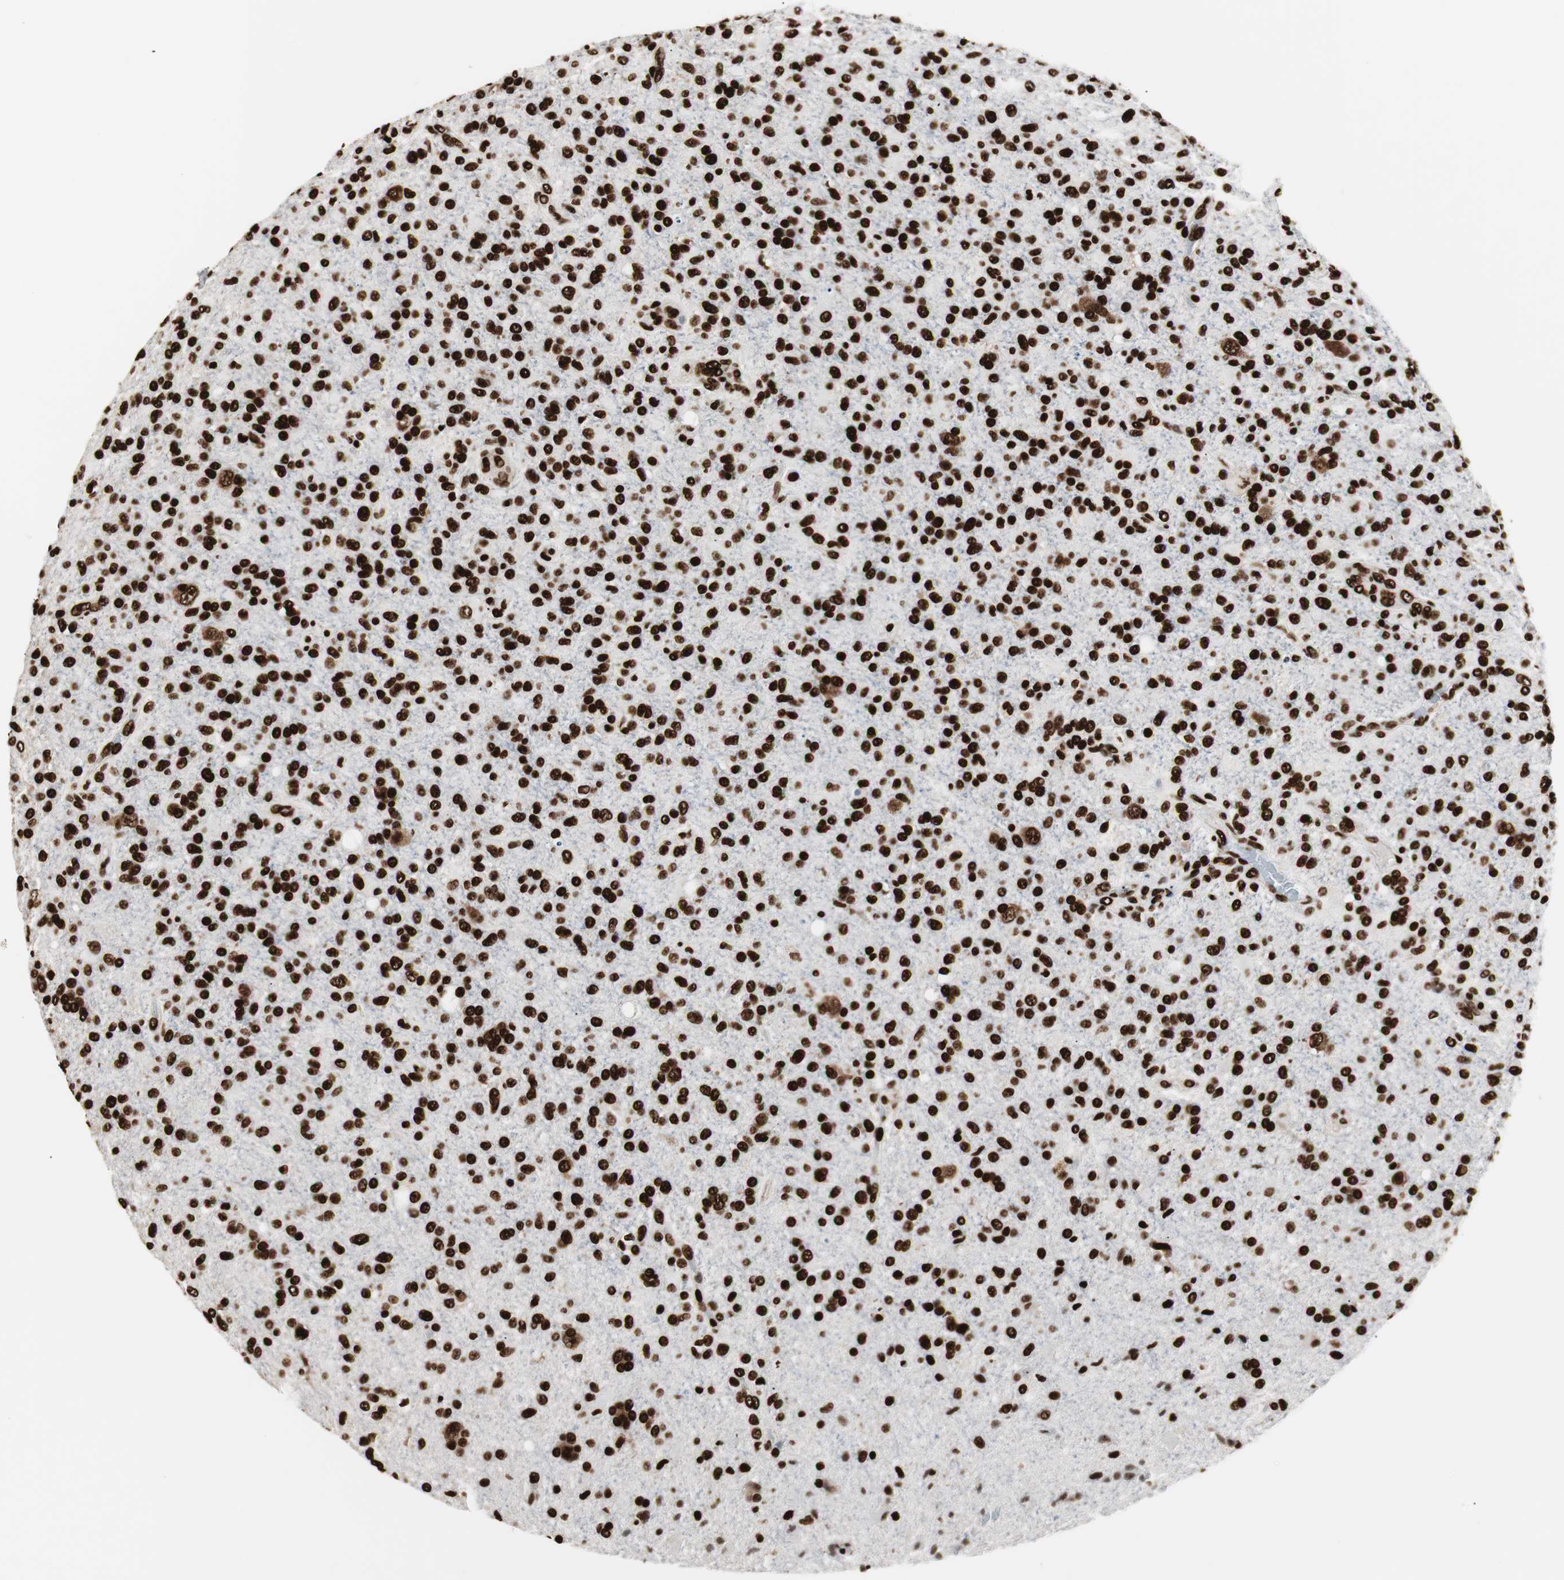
{"staining": {"intensity": "strong", "quantity": ">75%", "location": "nuclear"}, "tissue": "glioma", "cell_type": "Tumor cells", "image_type": "cancer", "snomed": [{"axis": "morphology", "description": "Glioma, malignant, High grade"}, {"axis": "topography", "description": "Brain"}], "caption": "This photomicrograph shows malignant glioma (high-grade) stained with immunohistochemistry (IHC) to label a protein in brown. The nuclear of tumor cells show strong positivity for the protein. Nuclei are counter-stained blue.", "gene": "MTA2", "patient": {"sex": "male", "age": 71}}